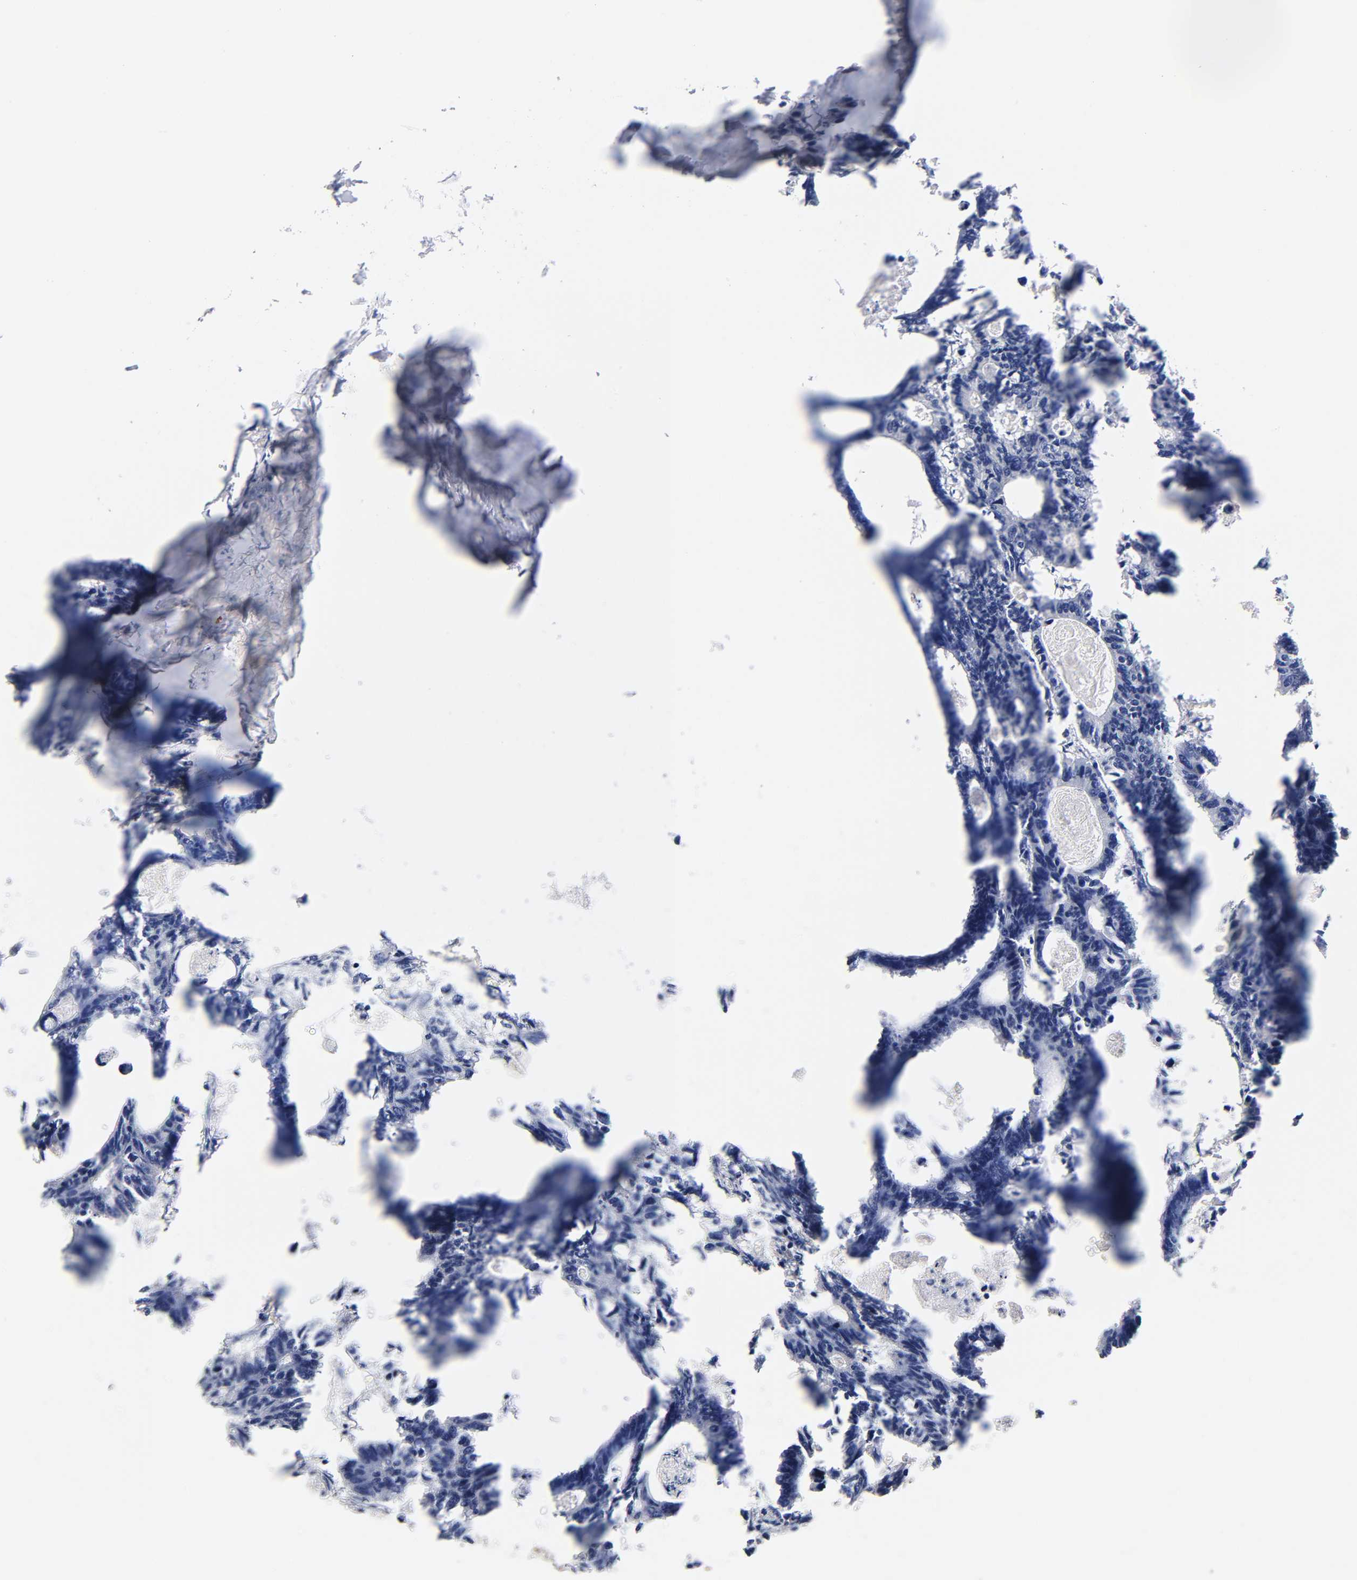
{"staining": {"intensity": "negative", "quantity": "none", "location": "none"}, "tissue": "colorectal cancer", "cell_type": "Tumor cells", "image_type": "cancer", "snomed": [{"axis": "morphology", "description": "Adenocarcinoma, NOS"}, {"axis": "topography", "description": "Colon"}], "caption": "The immunohistochemistry micrograph has no significant expression in tumor cells of adenocarcinoma (colorectal) tissue. (DAB IHC, high magnification).", "gene": "PAFAH1B1", "patient": {"sex": "female", "age": 55}}